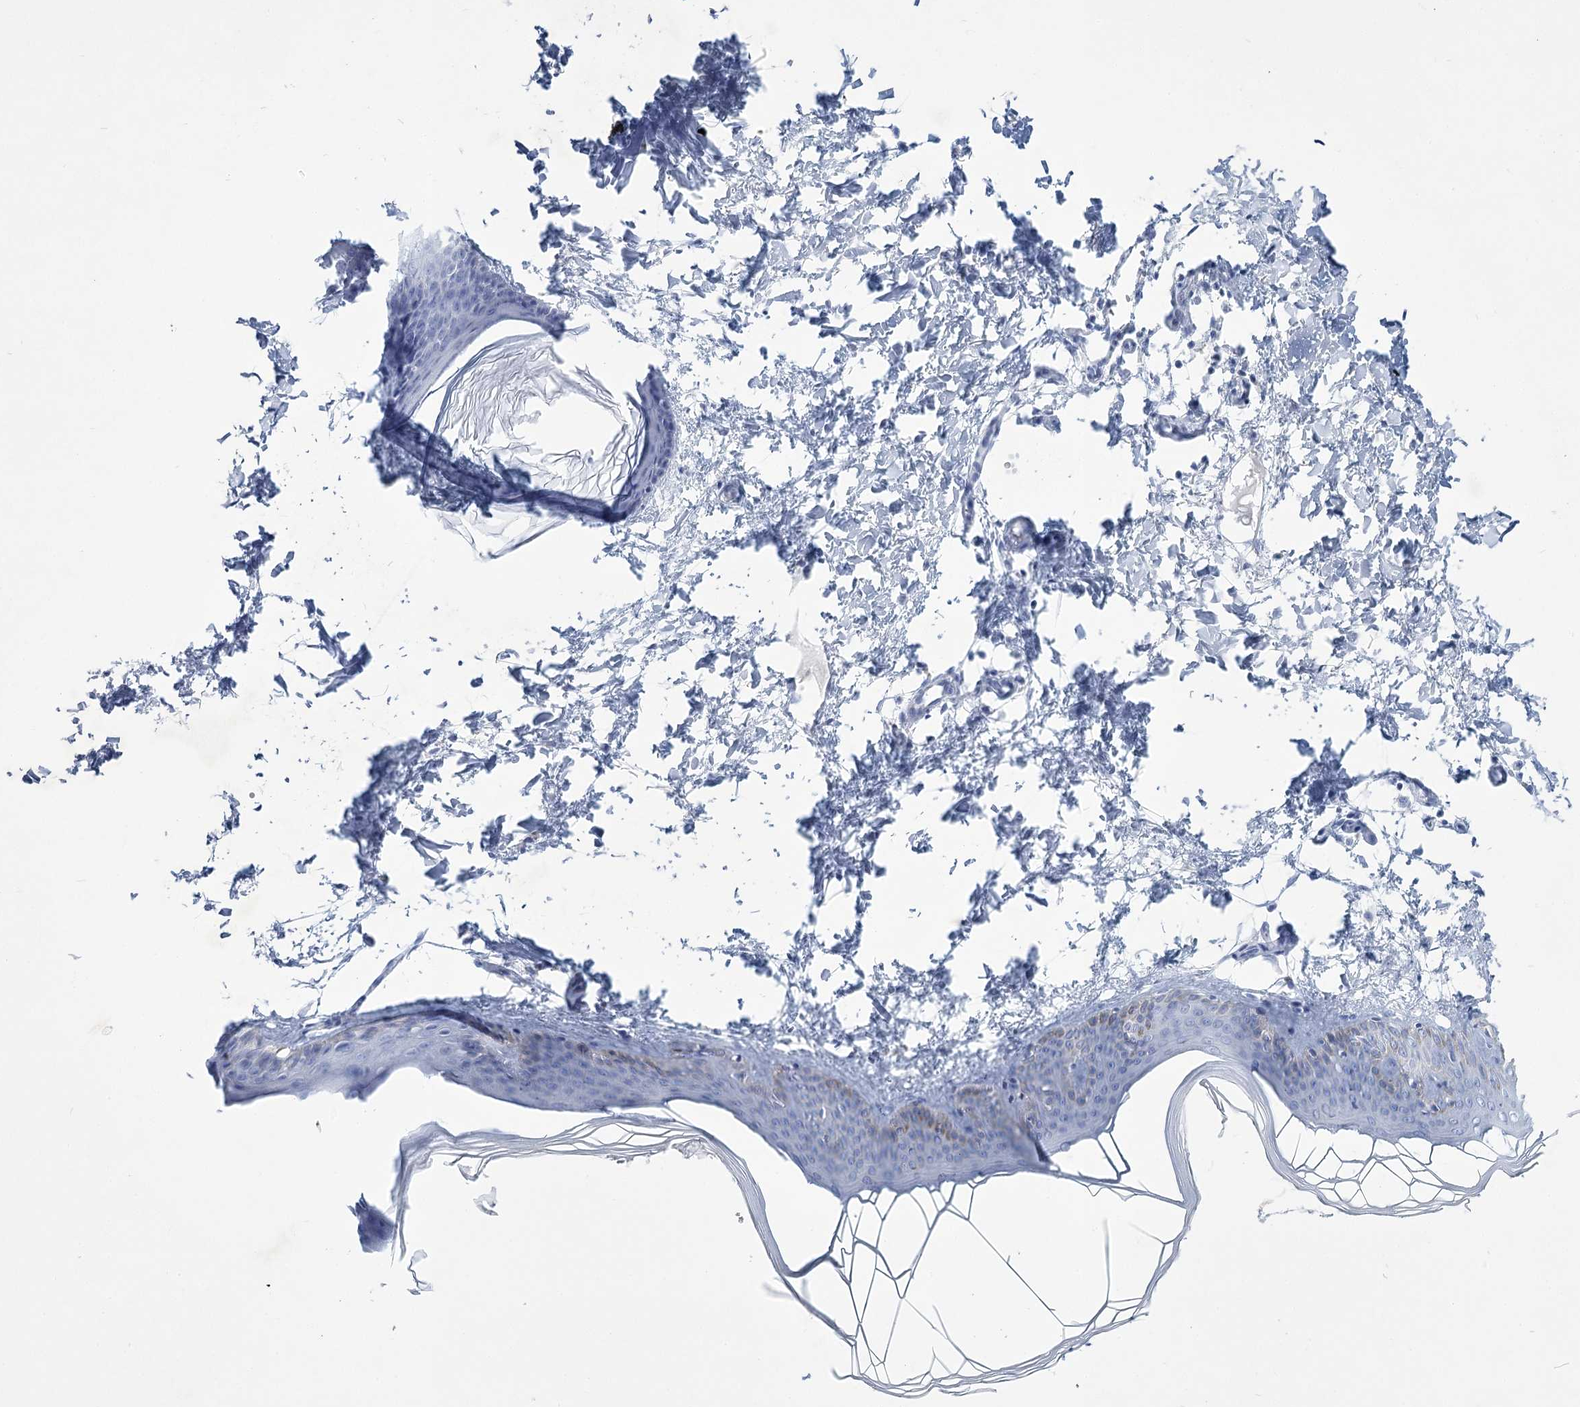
{"staining": {"intensity": "negative", "quantity": "none", "location": "none"}, "tissue": "skin", "cell_type": "Fibroblasts", "image_type": "normal", "snomed": [{"axis": "morphology", "description": "Normal tissue, NOS"}, {"axis": "topography", "description": "Skin"}], "caption": "An image of skin stained for a protein shows no brown staining in fibroblasts.", "gene": "RNF186", "patient": {"sex": "female", "age": 27}}